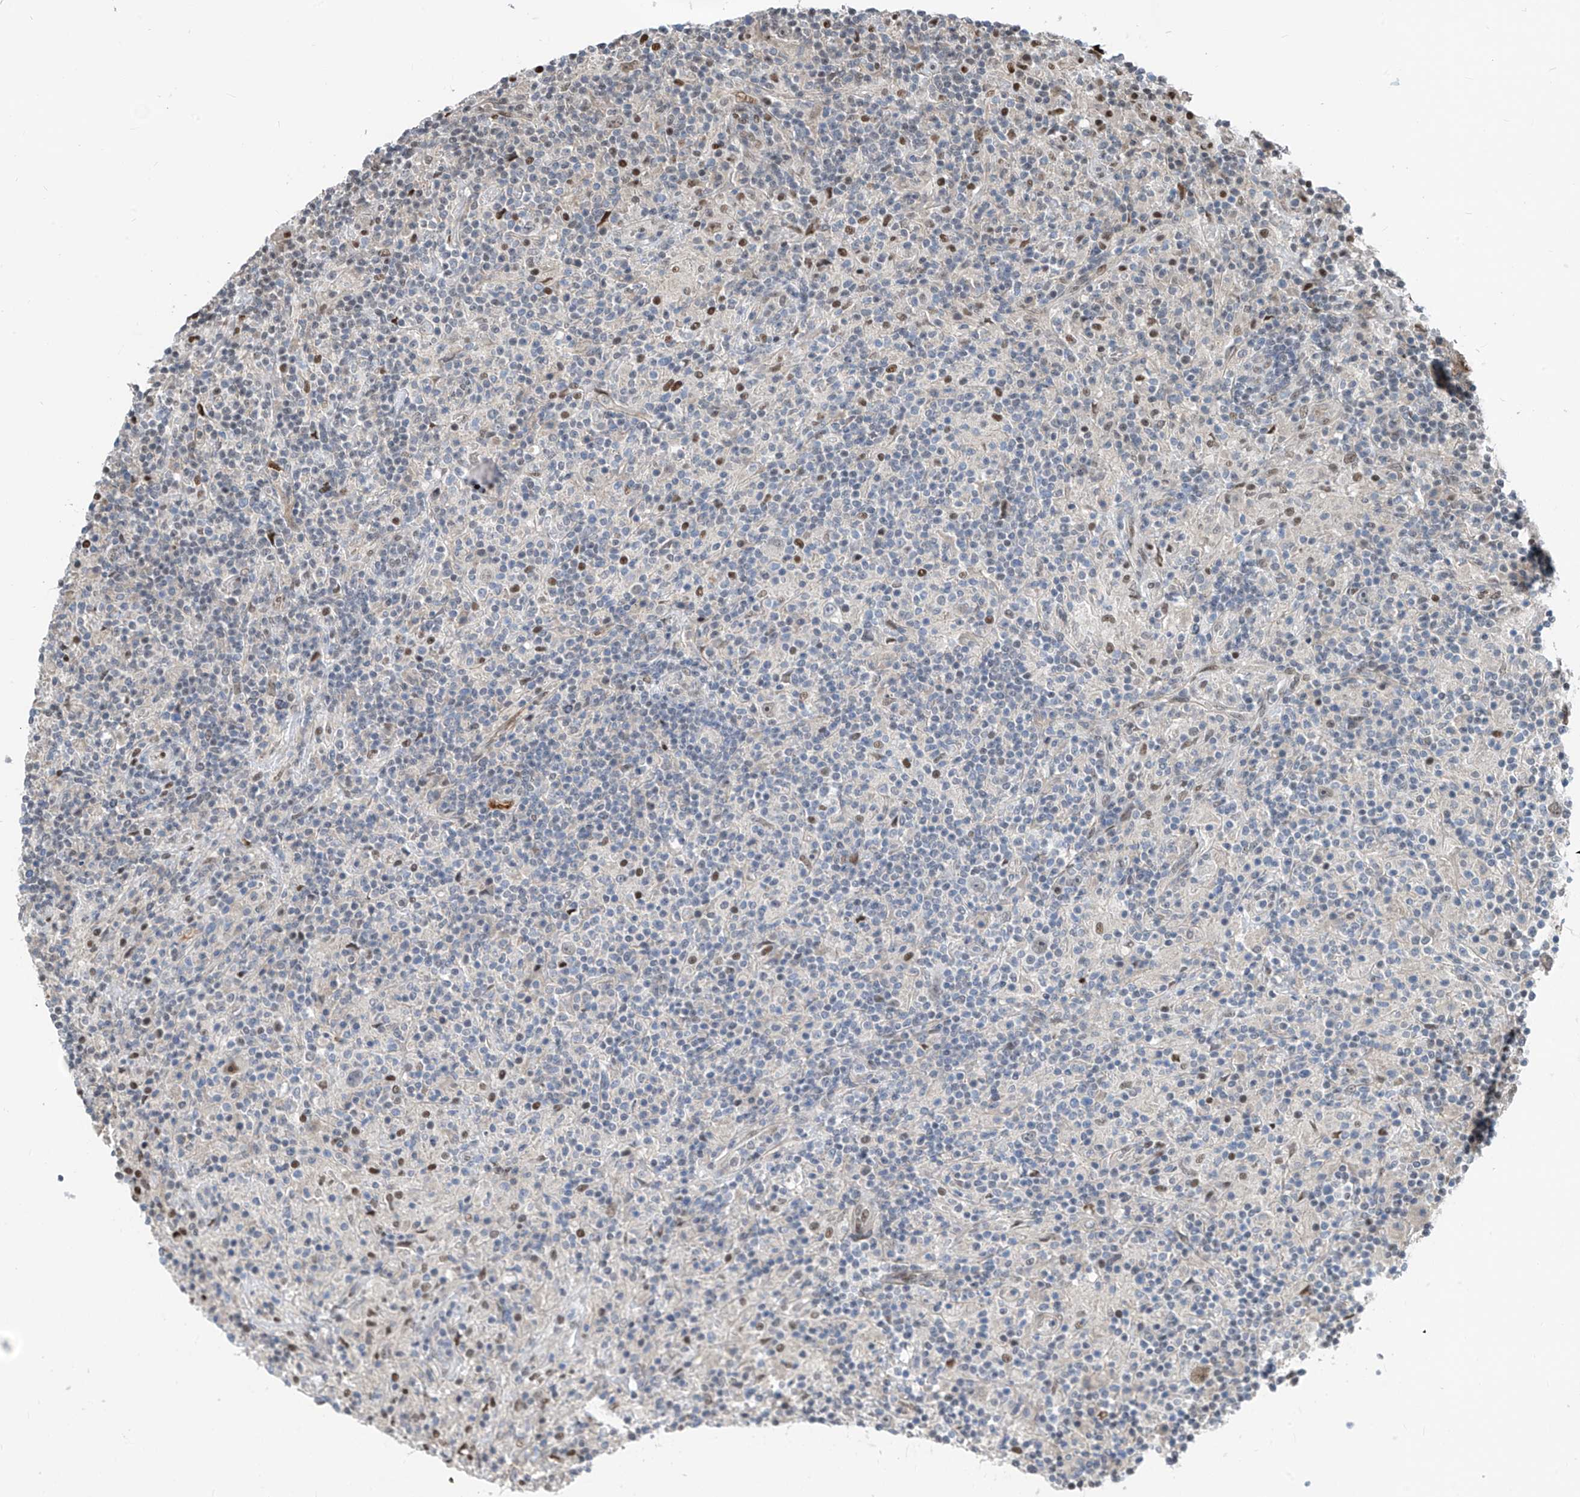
{"staining": {"intensity": "negative", "quantity": "none", "location": "none"}, "tissue": "lymphoma", "cell_type": "Tumor cells", "image_type": "cancer", "snomed": [{"axis": "morphology", "description": "Hodgkin's disease, NOS"}, {"axis": "topography", "description": "Lymph node"}], "caption": "DAB immunohistochemical staining of Hodgkin's disease exhibits no significant staining in tumor cells.", "gene": "RBP7", "patient": {"sex": "male", "age": 70}}